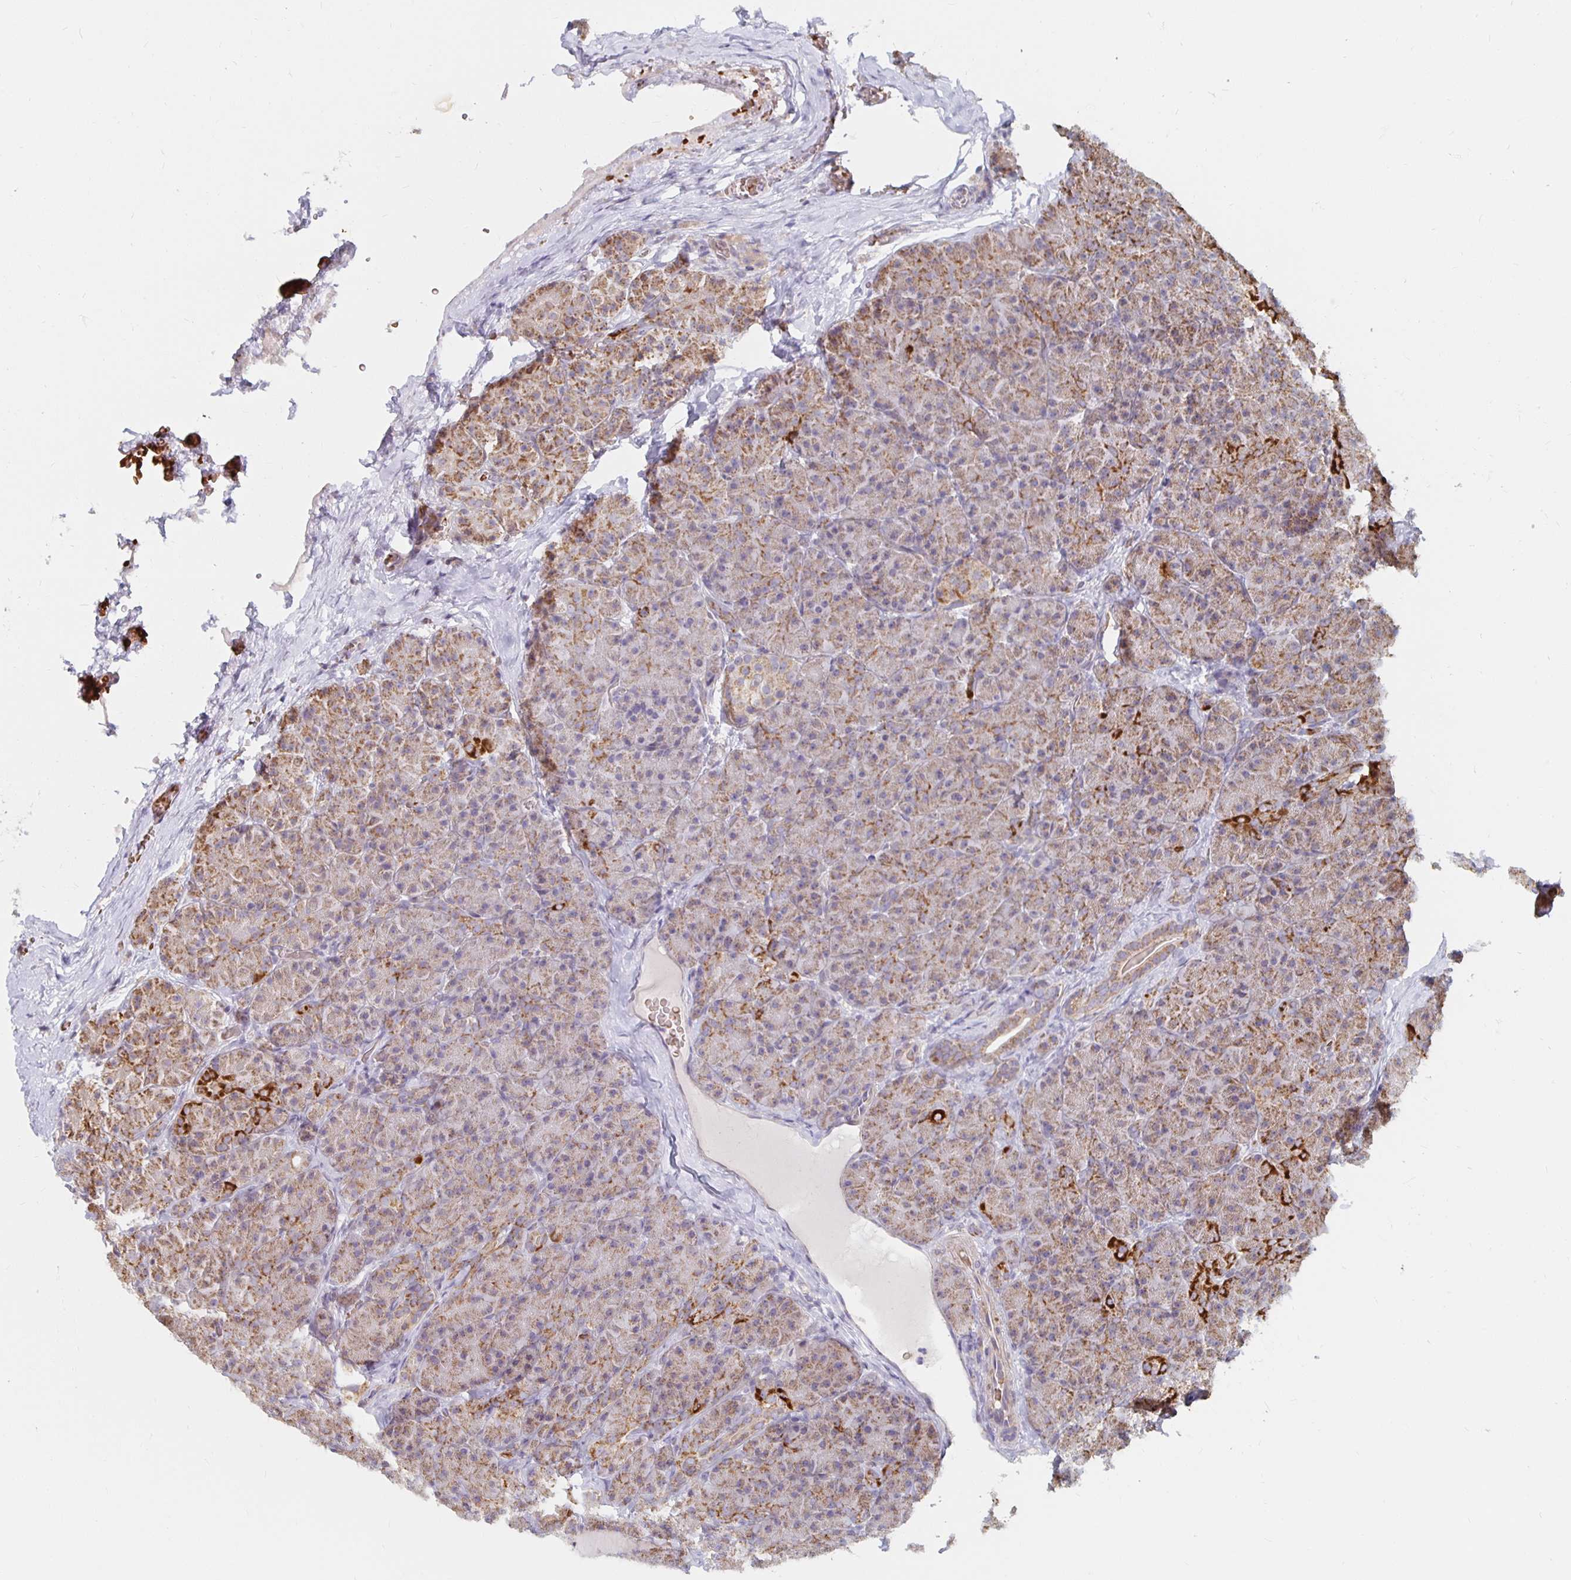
{"staining": {"intensity": "moderate", "quantity": ">75%", "location": "cytoplasmic/membranous"}, "tissue": "pancreas", "cell_type": "Exocrine glandular cells", "image_type": "normal", "snomed": [{"axis": "morphology", "description": "Normal tissue, NOS"}, {"axis": "topography", "description": "Pancreas"}], "caption": "A high-resolution micrograph shows immunohistochemistry (IHC) staining of unremarkable pancreas, which exhibits moderate cytoplasmic/membranous positivity in about >75% of exocrine glandular cells.", "gene": "MRPL28", "patient": {"sex": "male", "age": 57}}